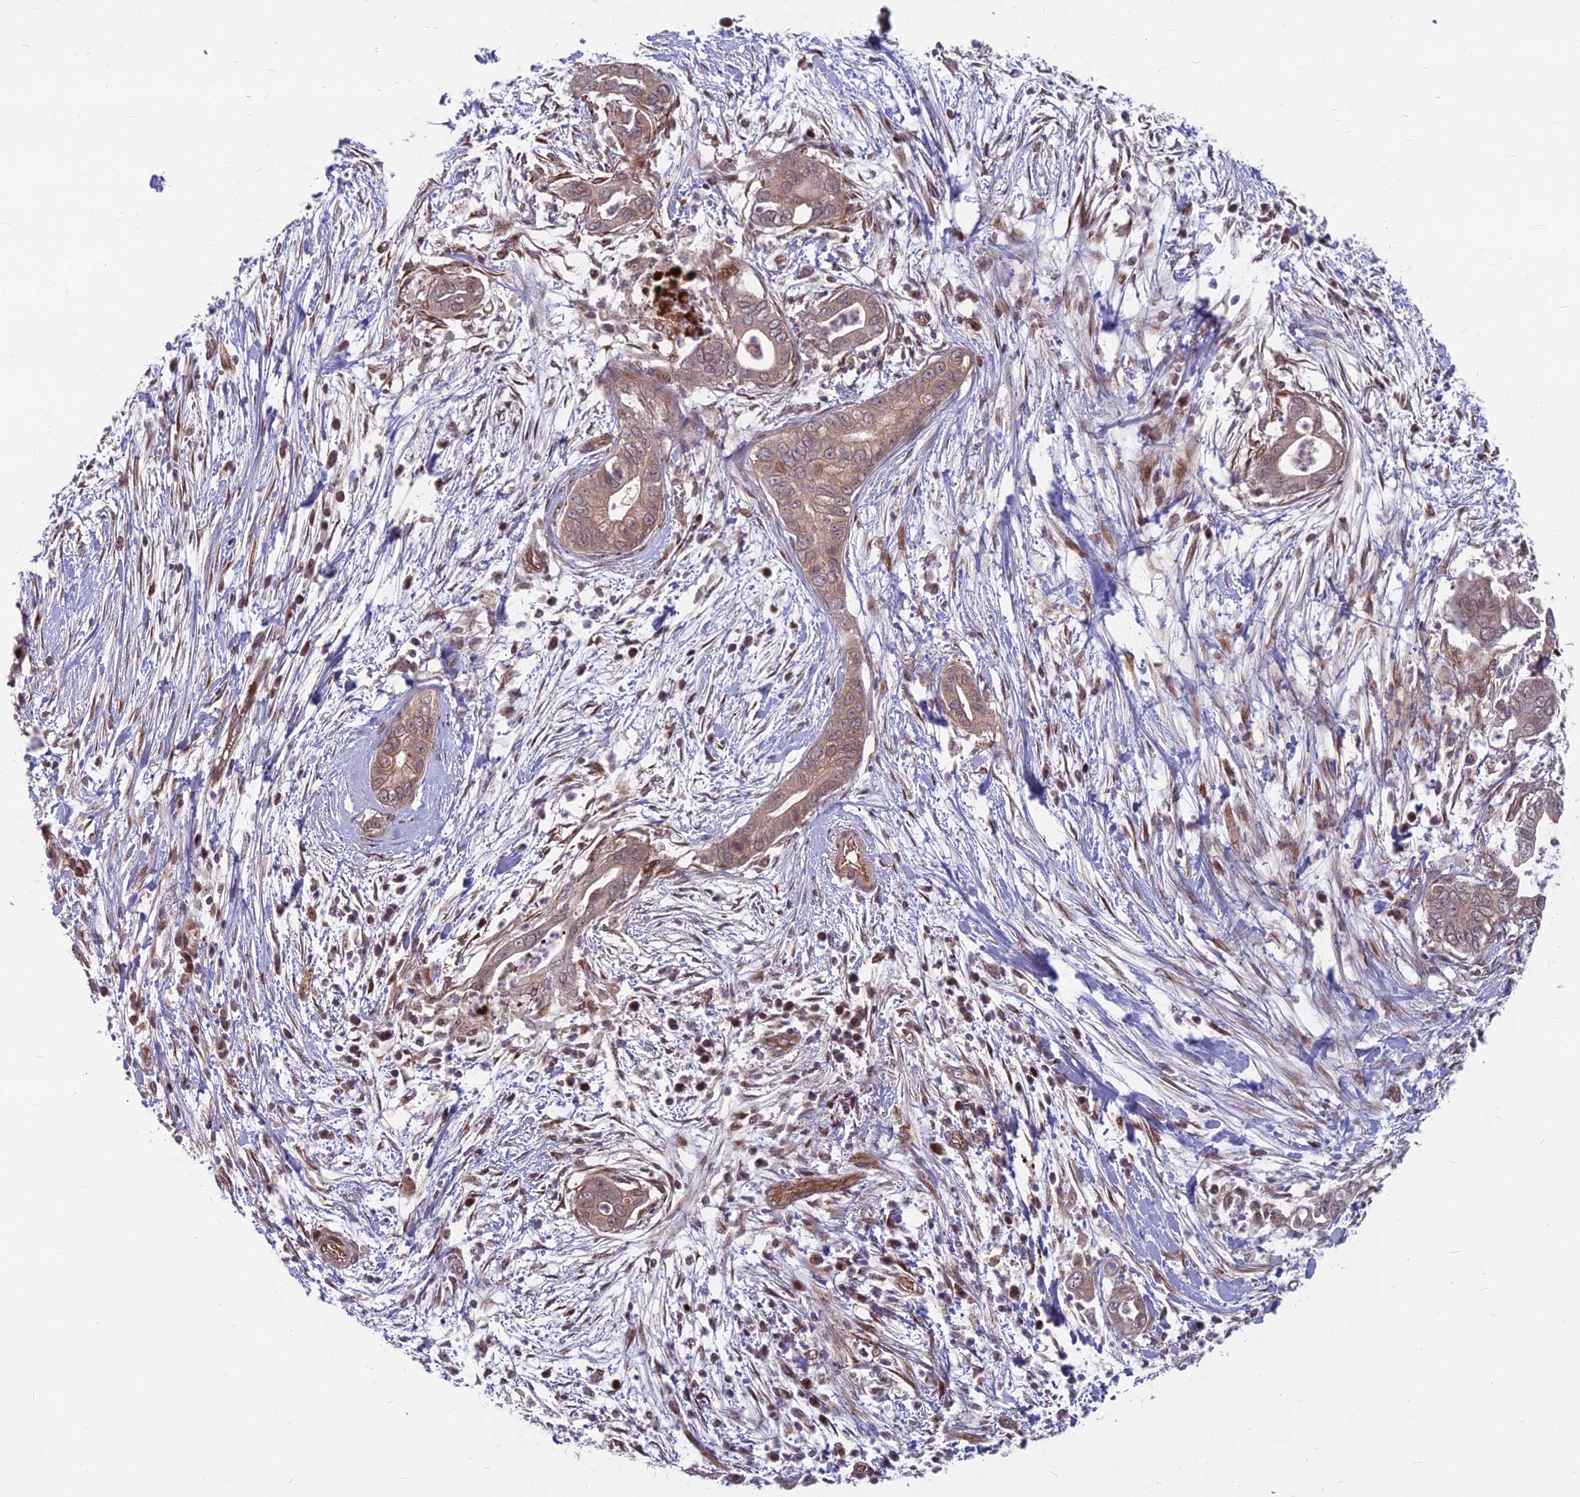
{"staining": {"intensity": "weak", "quantity": ">75%", "location": "cytoplasmic/membranous"}, "tissue": "pancreatic cancer", "cell_type": "Tumor cells", "image_type": "cancer", "snomed": [{"axis": "morphology", "description": "Adenocarcinoma, NOS"}, {"axis": "topography", "description": "Pancreas"}], "caption": "This is a histology image of immunohistochemistry (IHC) staining of pancreatic cancer, which shows weak positivity in the cytoplasmic/membranous of tumor cells.", "gene": "MFSD8", "patient": {"sex": "male", "age": 75}}